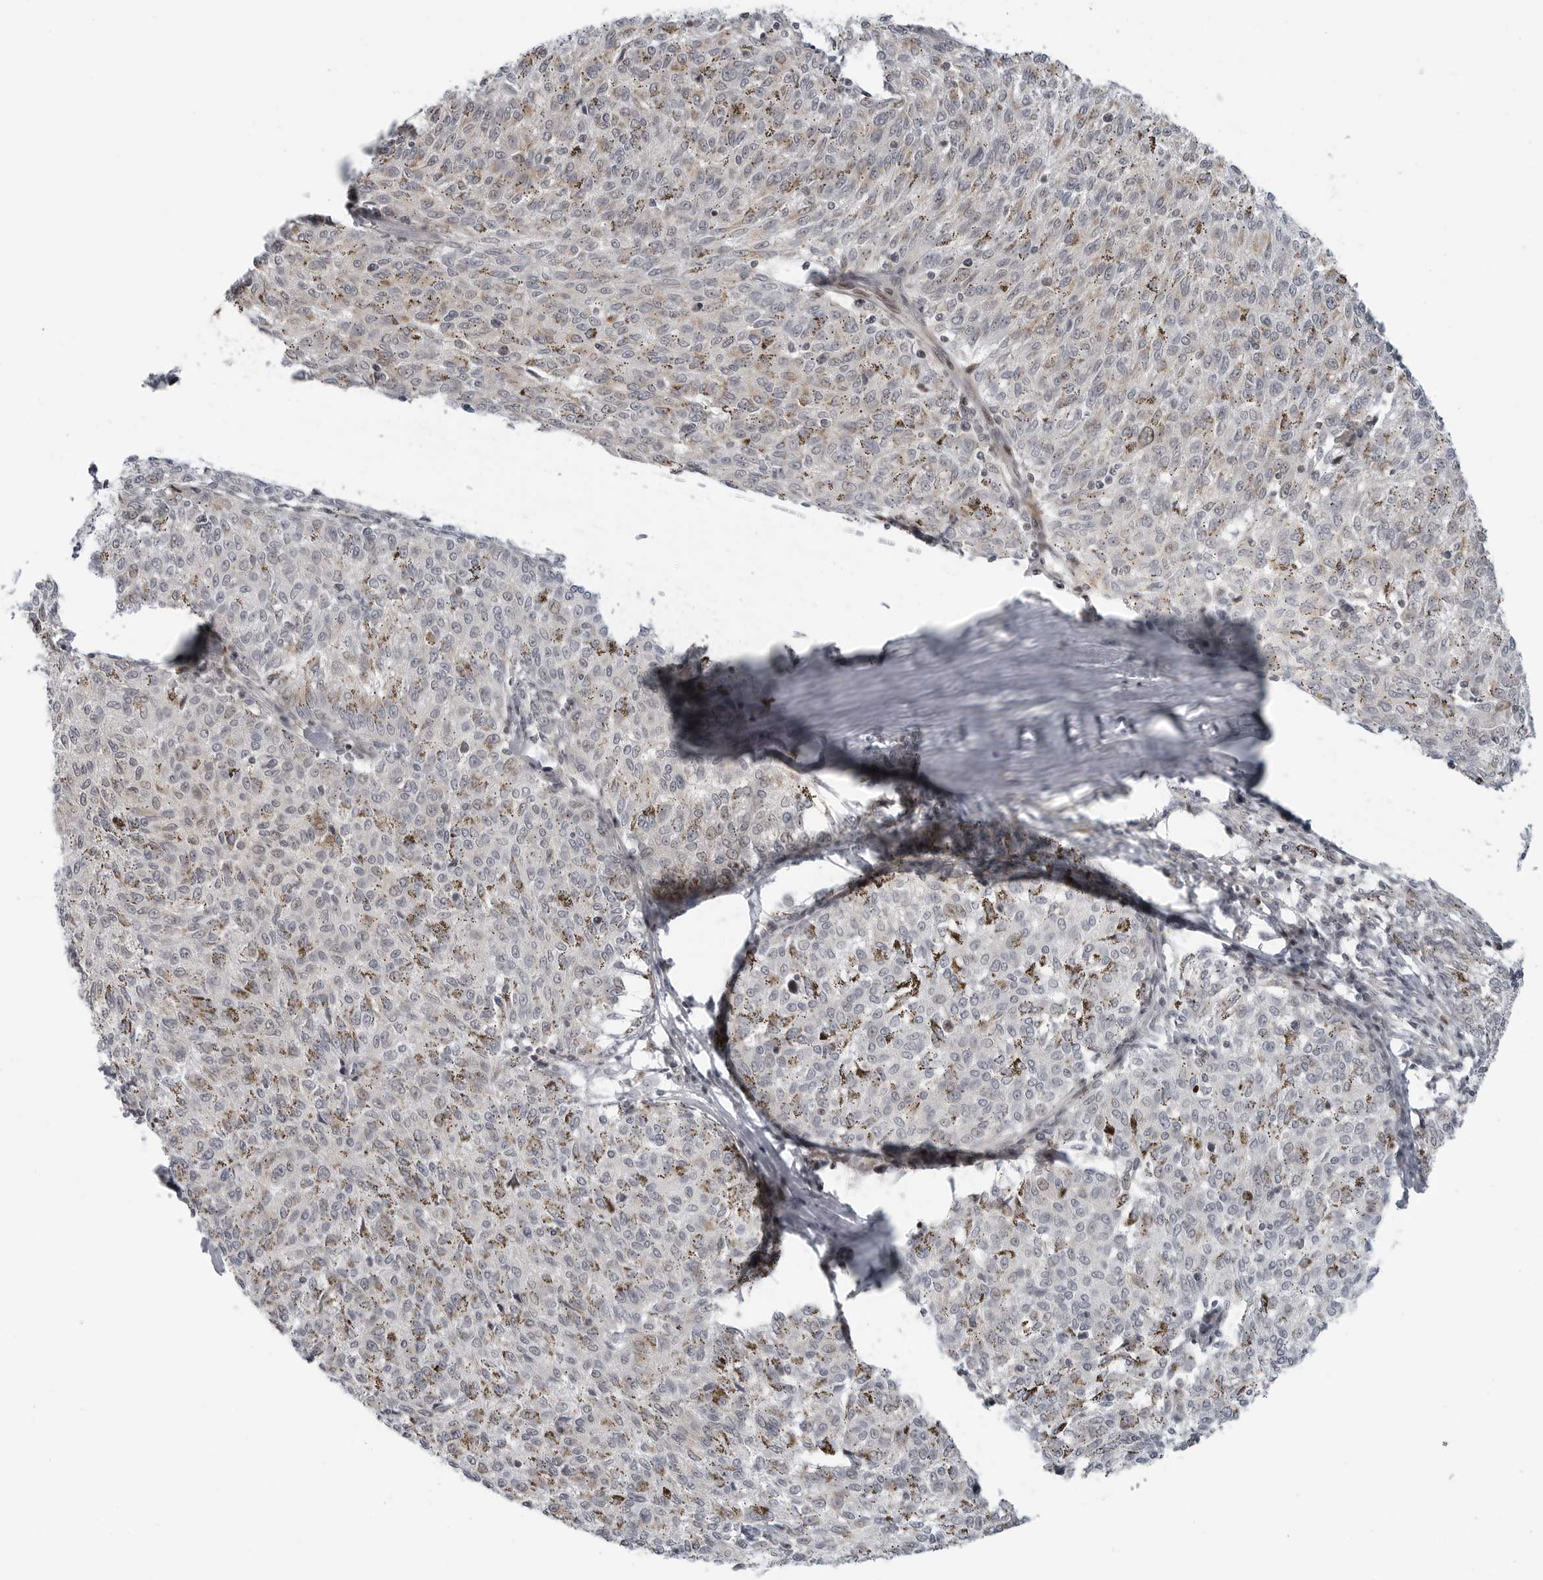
{"staining": {"intensity": "negative", "quantity": "none", "location": "none"}, "tissue": "melanoma", "cell_type": "Tumor cells", "image_type": "cancer", "snomed": [{"axis": "morphology", "description": "Malignant melanoma, NOS"}, {"axis": "topography", "description": "Skin"}], "caption": "A high-resolution micrograph shows IHC staining of melanoma, which demonstrates no significant expression in tumor cells. Brightfield microscopy of immunohistochemistry (IHC) stained with DAB (3,3'-diaminobenzidine) (brown) and hematoxylin (blue), captured at high magnification.", "gene": "FAM135B", "patient": {"sex": "female", "age": 72}}